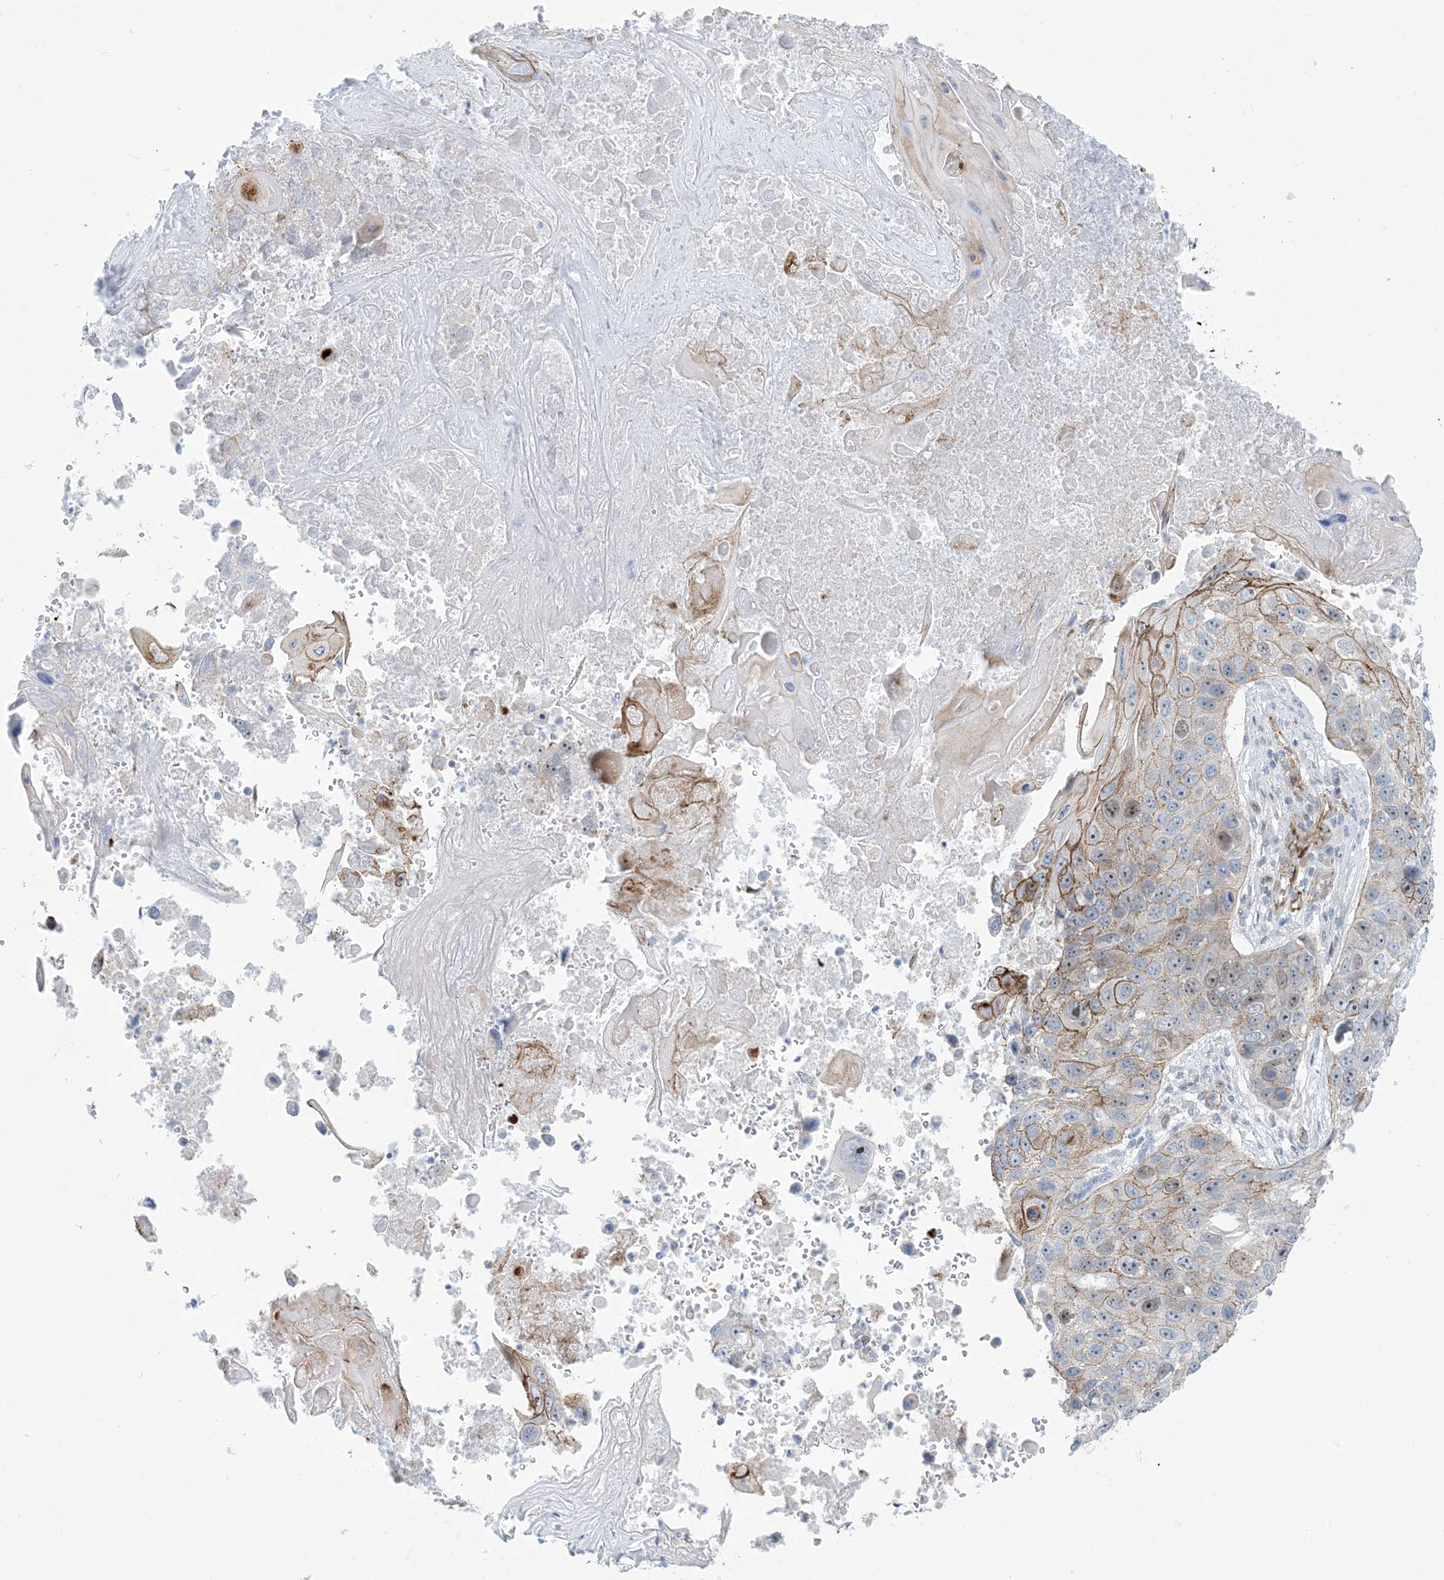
{"staining": {"intensity": "moderate", "quantity": "25%-75%", "location": "cytoplasmic/membranous"}, "tissue": "lung cancer", "cell_type": "Tumor cells", "image_type": "cancer", "snomed": [{"axis": "morphology", "description": "Squamous cell carcinoma, NOS"}, {"axis": "topography", "description": "Lung"}], "caption": "High-power microscopy captured an IHC image of lung cancer (squamous cell carcinoma), revealing moderate cytoplasmic/membranous staining in approximately 25%-75% of tumor cells.", "gene": "MARS2", "patient": {"sex": "male", "age": 61}}